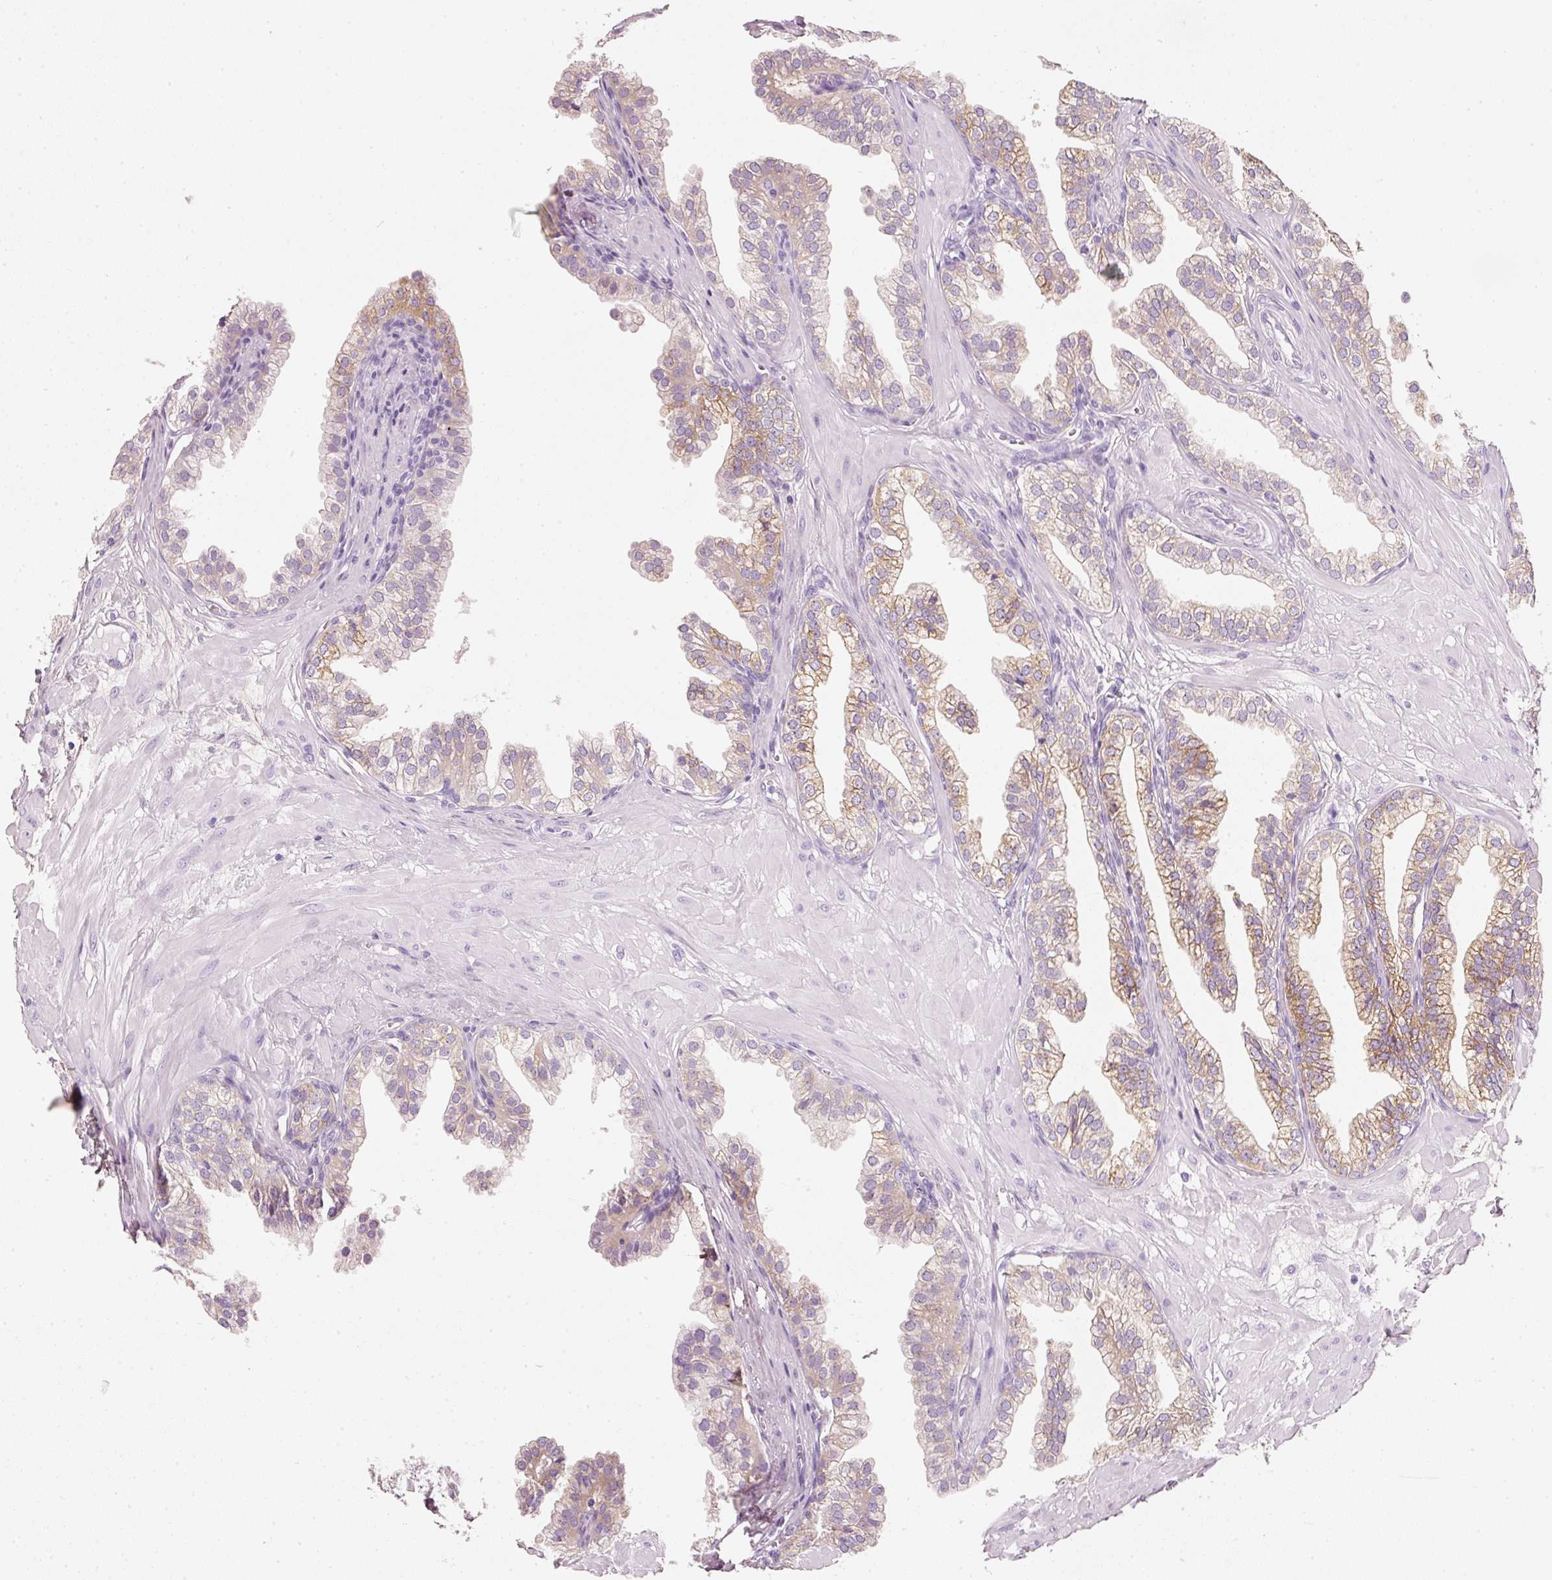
{"staining": {"intensity": "moderate", "quantity": "25%-75%", "location": "cytoplasmic/membranous"}, "tissue": "prostate", "cell_type": "Glandular cells", "image_type": "normal", "snomed": [{"axis": "morphology", "description": "Normal tissue, NOS"}, {"axis": "topography", "description": "Prostate"}, {"axis": "topography", "description": "Peripheral nerve tissue"}], "caption": "Moderate cytoplasmic/membranous protein positivity is present in approximately 25%-75% of glandular cells in prostate.", "gene": "PDXDC1", "patient": {"sex": "male", "age": 55}}